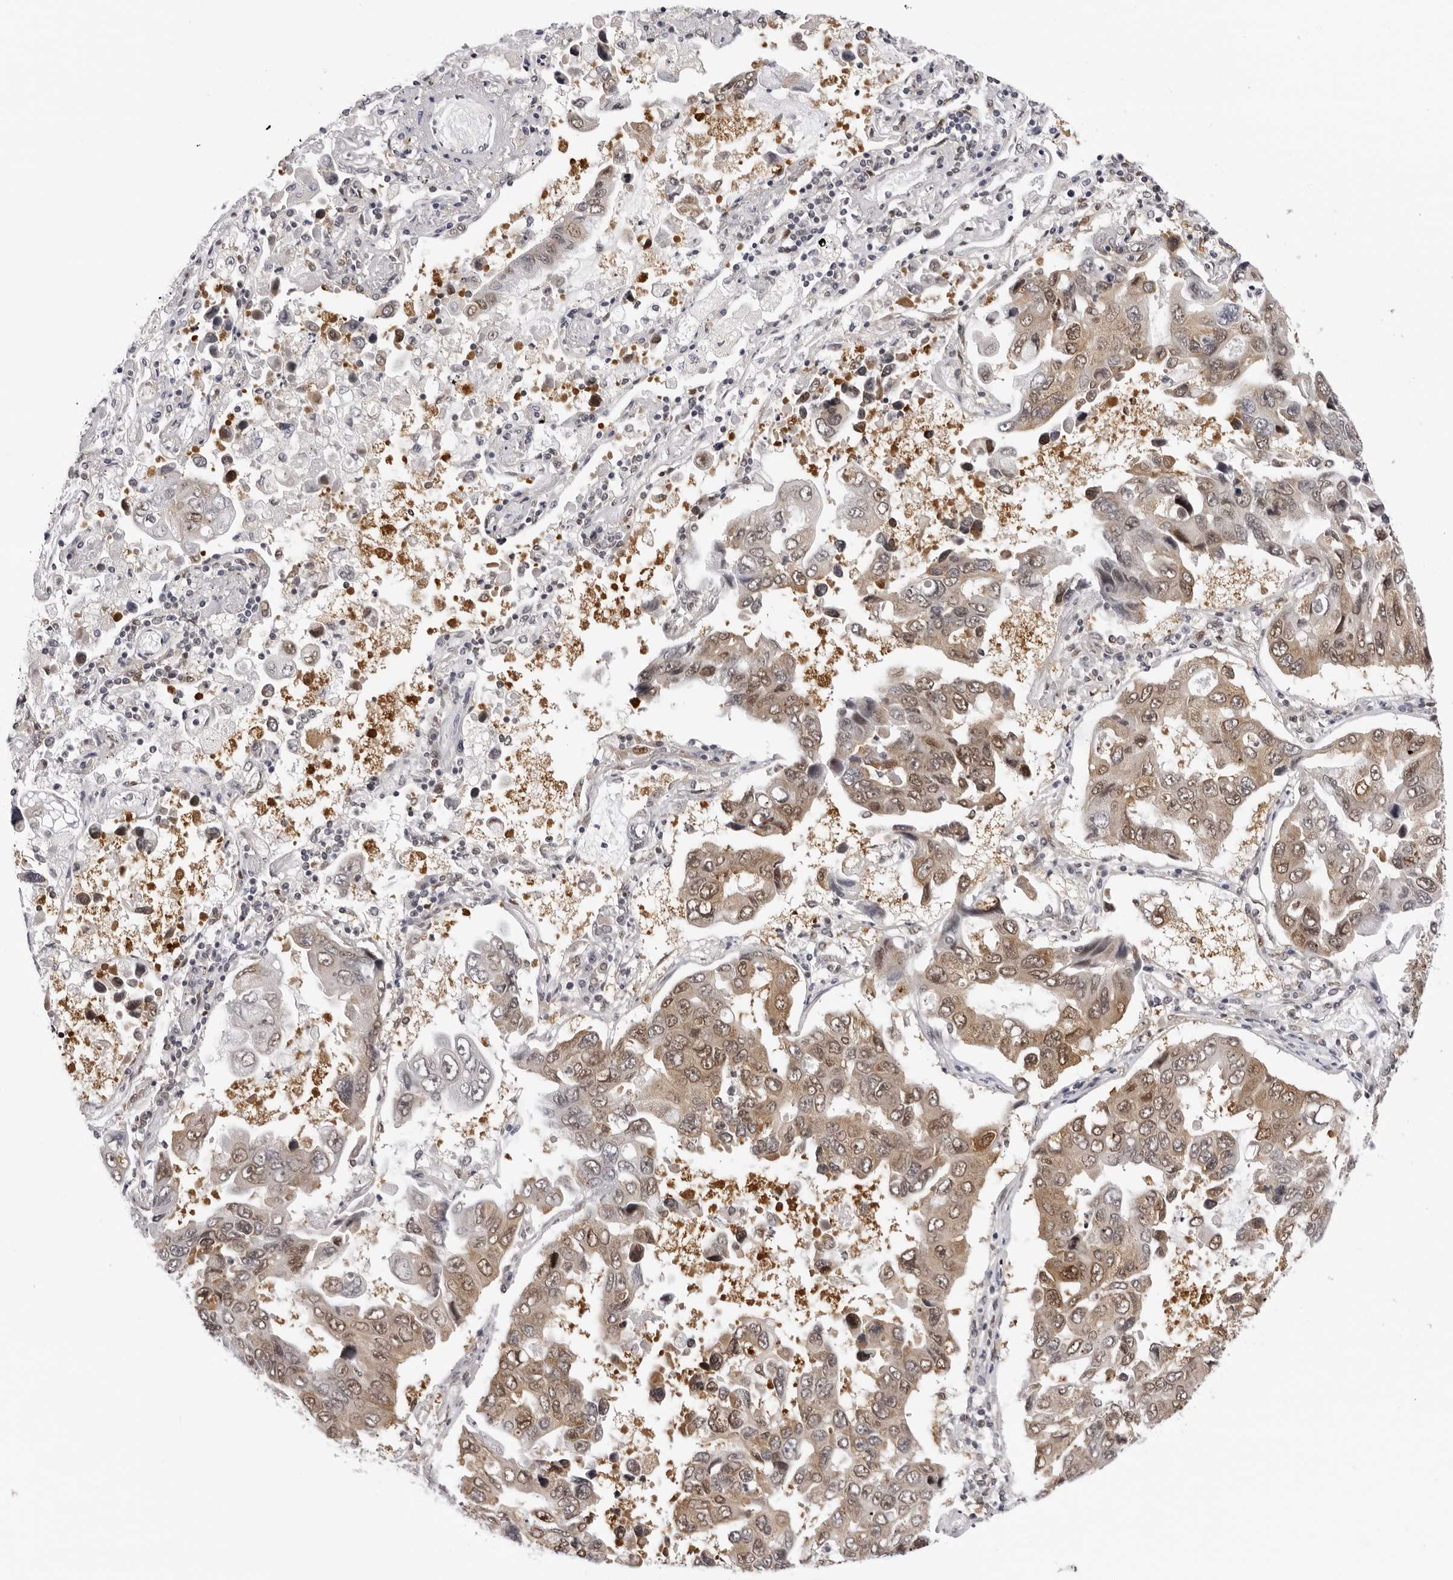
{"staining": {"intensity": "moderate", "quantity": ">75%", "location": "cytoplasmic/membranous,nuclear"}, "tissue": "lung cancer", "cell_type": "Tumor cells", "image_type": "cancer", "snomed": [{"axis": "morphology", "description": "Adenocarcinoma, NOS"}, {"axis": "topography", "description": "Lung"}], "caption": "The immunohistochemical stain highlights moderate cytoplasmic/membranous and nuclear staining in tumor cells of adenocarcinoma (lung) tissue.", "gene": "WDR77", "patient": {"sex": "male", "age": 64}}